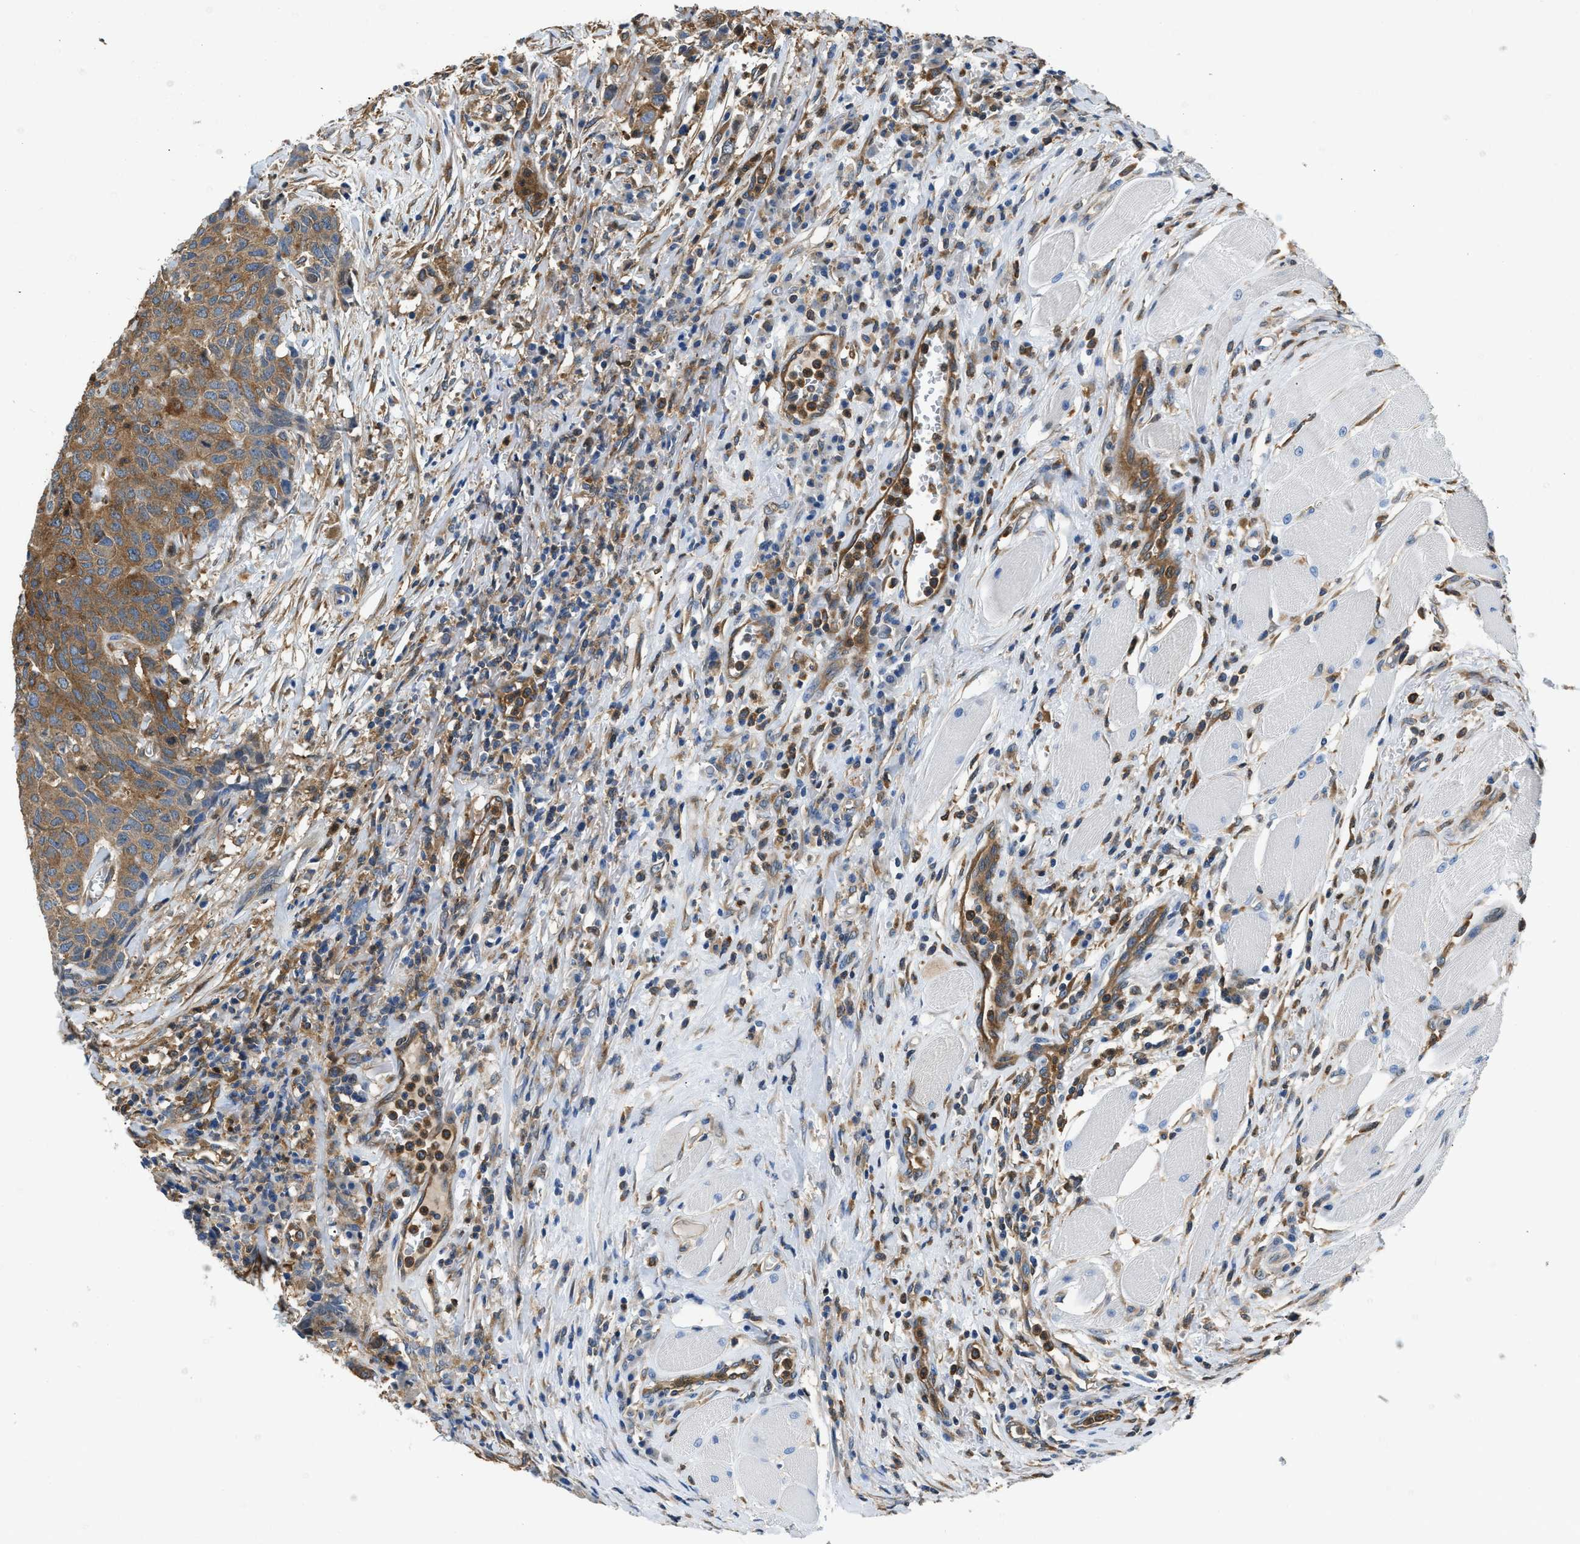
{"staining": {"intensity": "moderate", "quantity": ">75%", "location": "cytoplasmic/membranous"}, "tissue": "head and neck cancer", "cell_type": "Tumor cells", "image_type": "cancer", "snomed": [{"axis": "morphology", "description": "Squamous cell carcinoma, NOS"}, {"axis": "topography", "description": "Head-Neck"}], "caption": "Head and neck squamous cell carcinoma stained with IHC demonstrates moderate cytoplasmic/membranous staining in about >75% of tumor cells.", "gene": "PKM", "patient": {"sex": "male", "age": 66}}